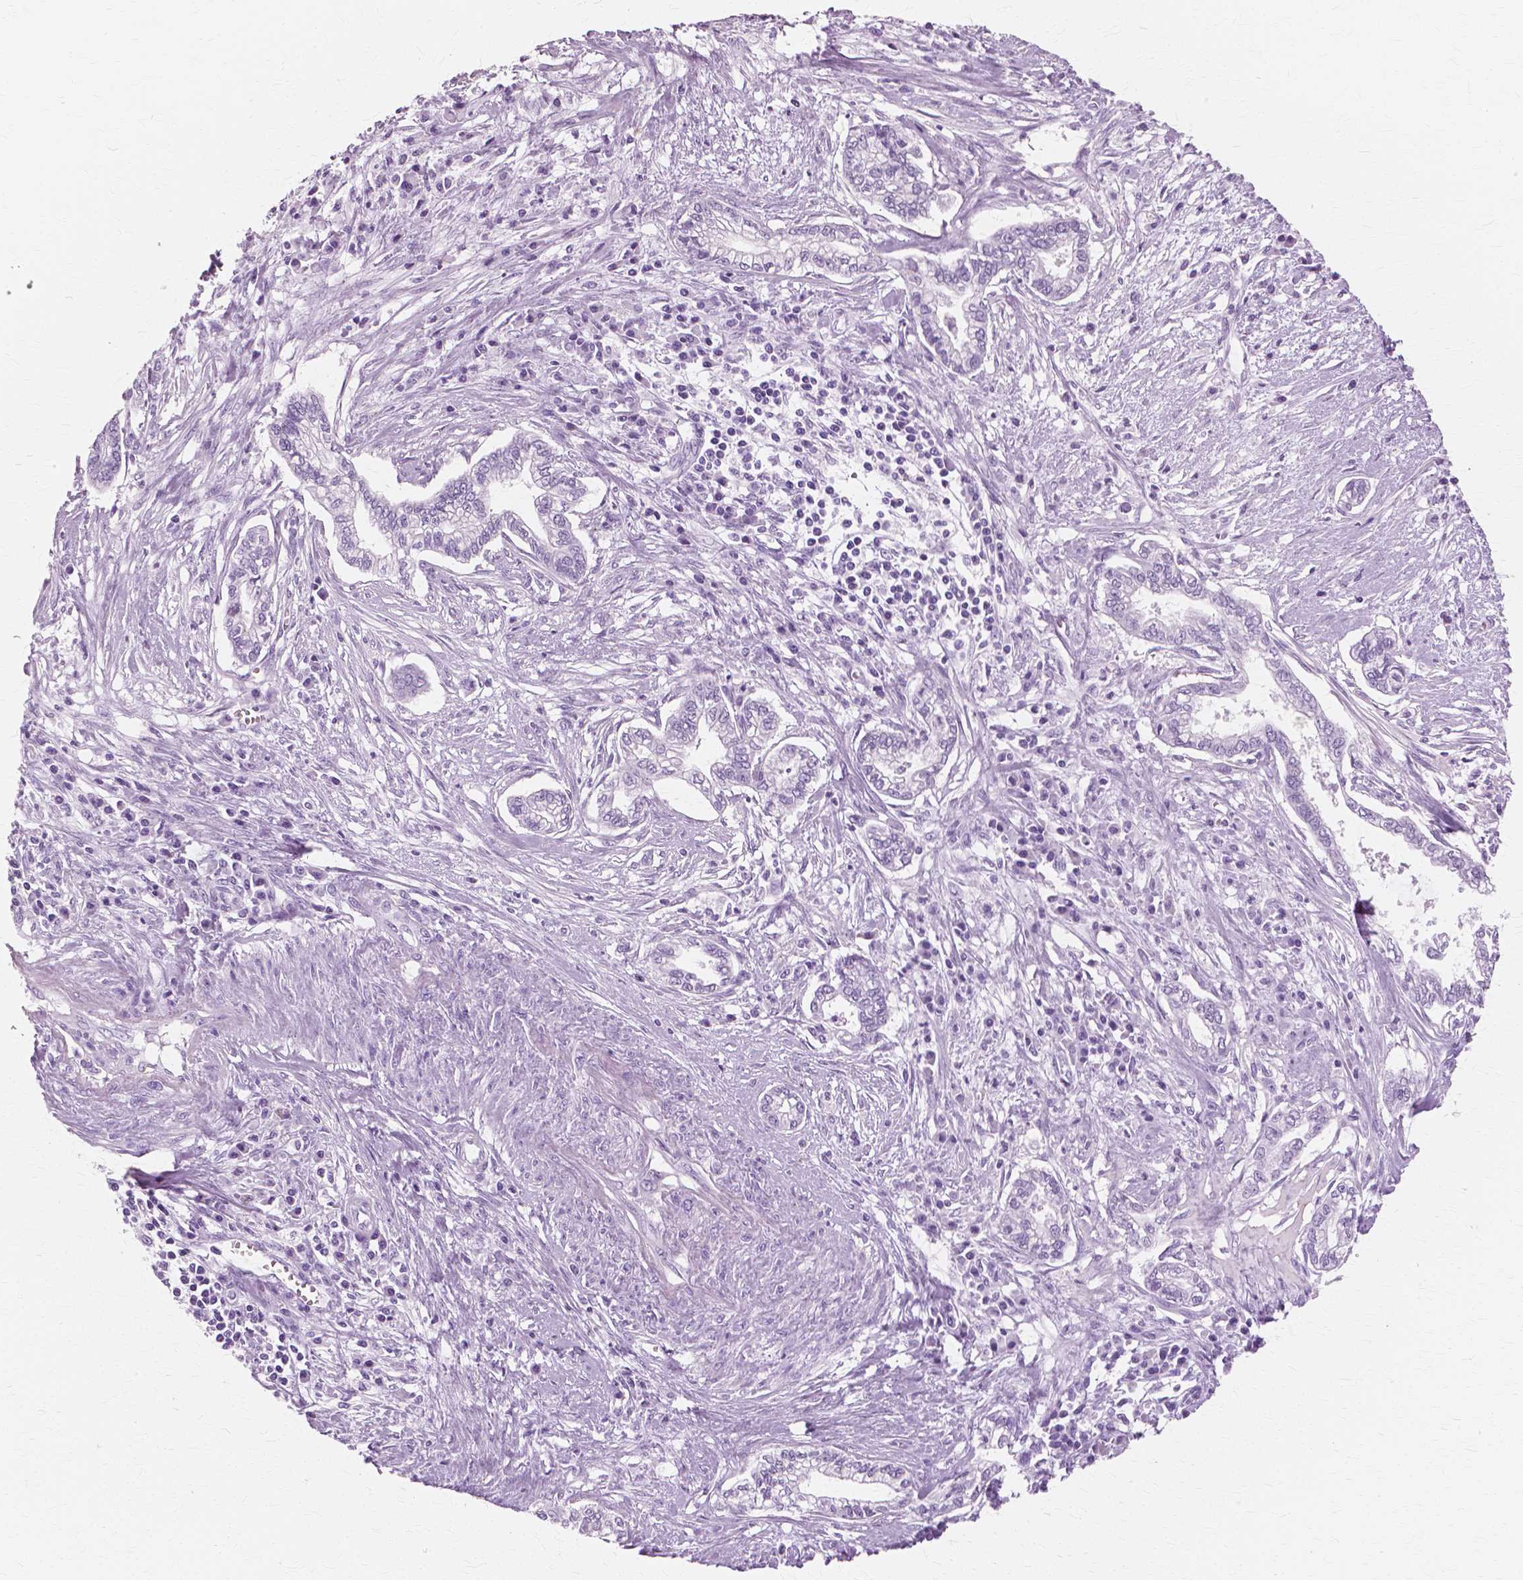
{"staining": {"intensity": "negative", "quantity": "none", "location": "none"}, "tissue": "cervical cancer", "cell_type": "Tumor cells", "image_type": "cancer", "snomed": [{"axis": "morphology", "description": "Adenocarcinoma, NOS"}, {"axis": "topography", "description": "Cervix"}], "caption": "The immunohistochemistry (IHC) histopathology image has no significant expression in tumor cells of cervical adenocarcinoma tissue. (DAB (3,3'-diaminobenzidine) IHC with hematoxylin counter stain).", "gene": "SFTPD", "patient": {"sex": "female", "age": 62}}